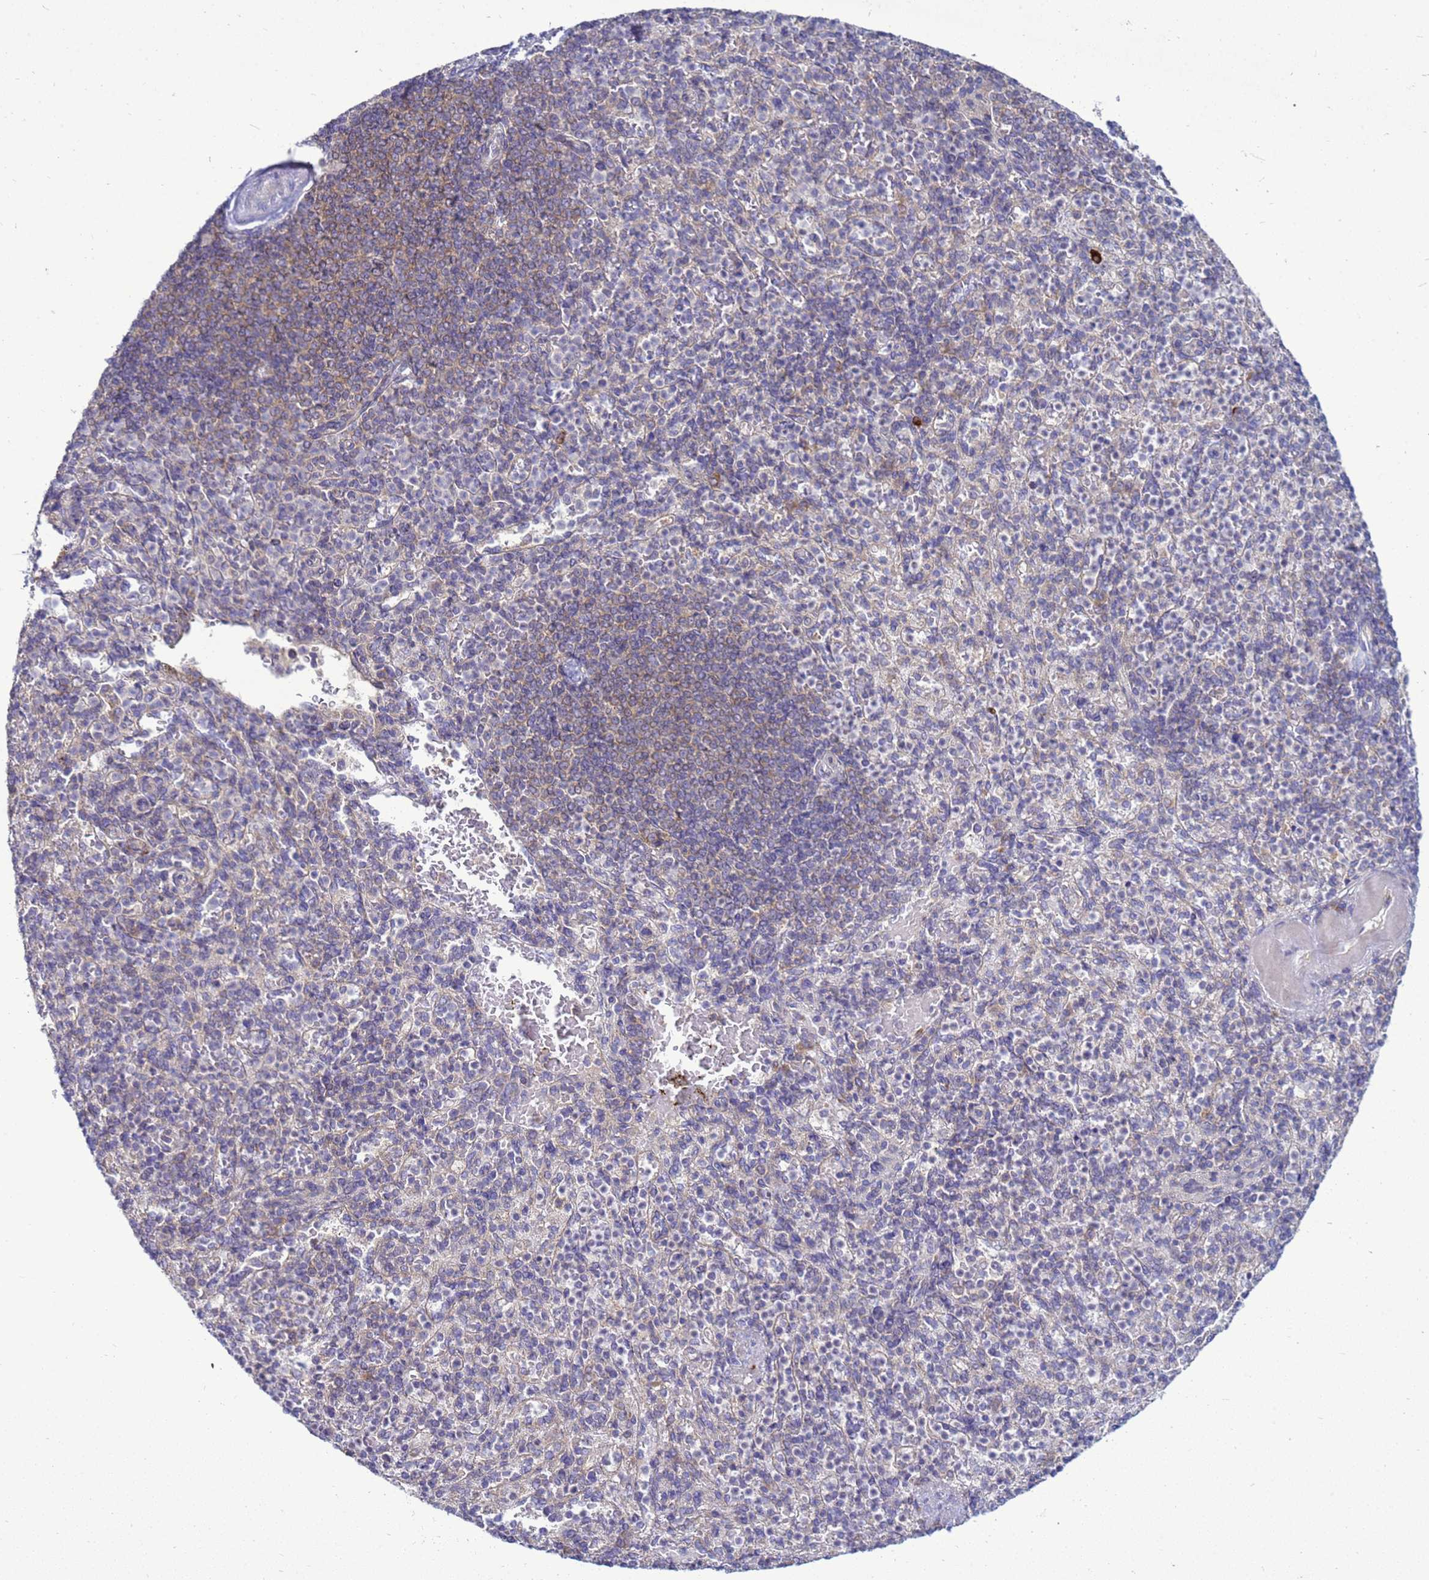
{"staining": {"intensity": "weak", "quantity": "<25%", "location": "cytoplasmic/membranous"}, "tissue": "spleen", "cell_type": "Cells in red pulp", "image_type": "normal", "snomed": [{"axis": "morphology", "description": "Normal tissue, NOS"}, {"axis": "topography", "description": "Spleen"}], "caption": "Immunohistochemistry photomicrograph of normal spleen stained for a protein (brown), which shows no positivity in cells in red pulp.", "gene": "MON1B", "patient": {"sex": "female", "age": 74}}